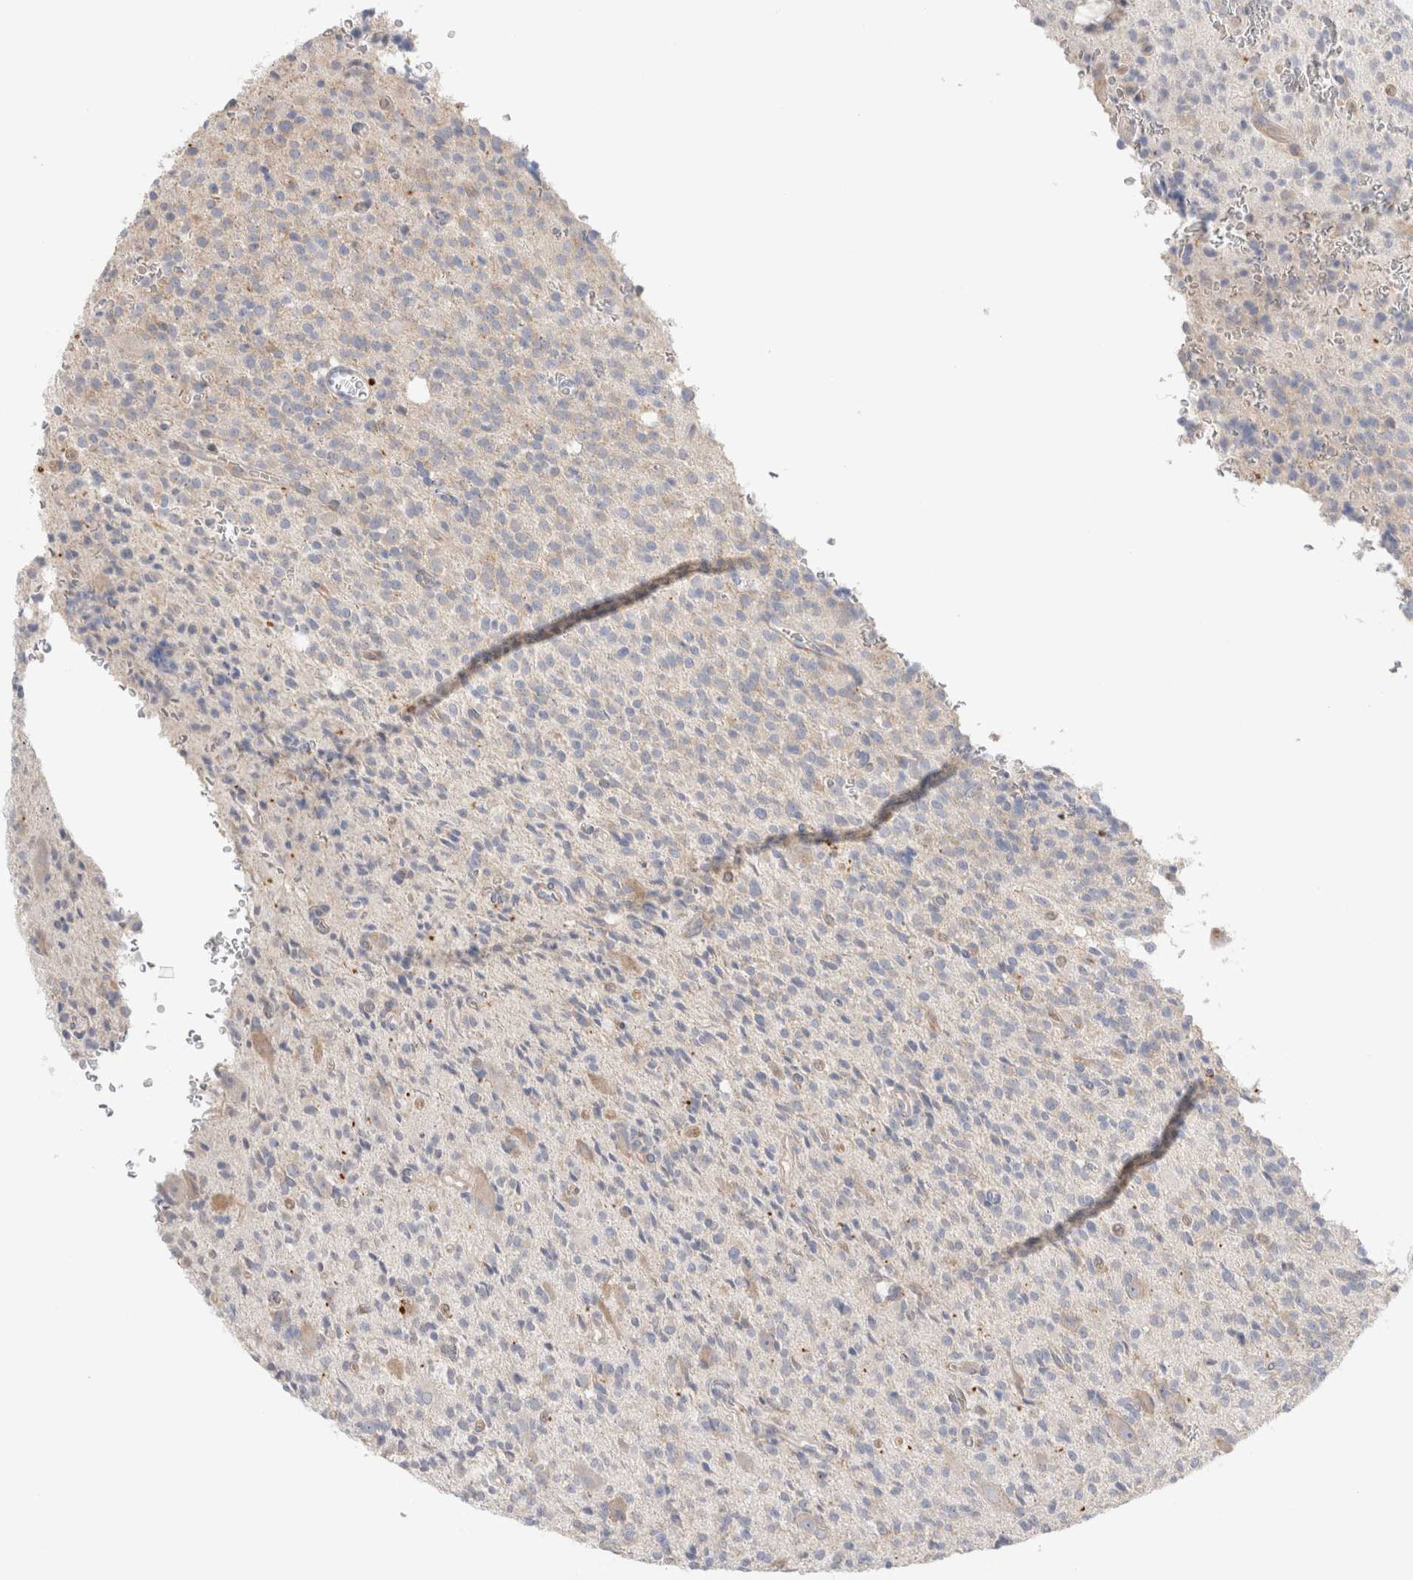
{"staining": {"intensity": "negative", "quantity": "none", "location": "none"}, "tissue": "glioma", "cell_type": "Tumor cells", "image_type": "cancer", "snomed": [{"axis": "morphology", "description": "Glioma, malignant, High grade"}, {"axis": "topography", "description": "Brain"}], "caption": "The micrograph reveals no significant staining in tumor cells of malignant high-grade glioma.", "gene": "ZNF23", "patient": {"sex": "male", "age": 34}}